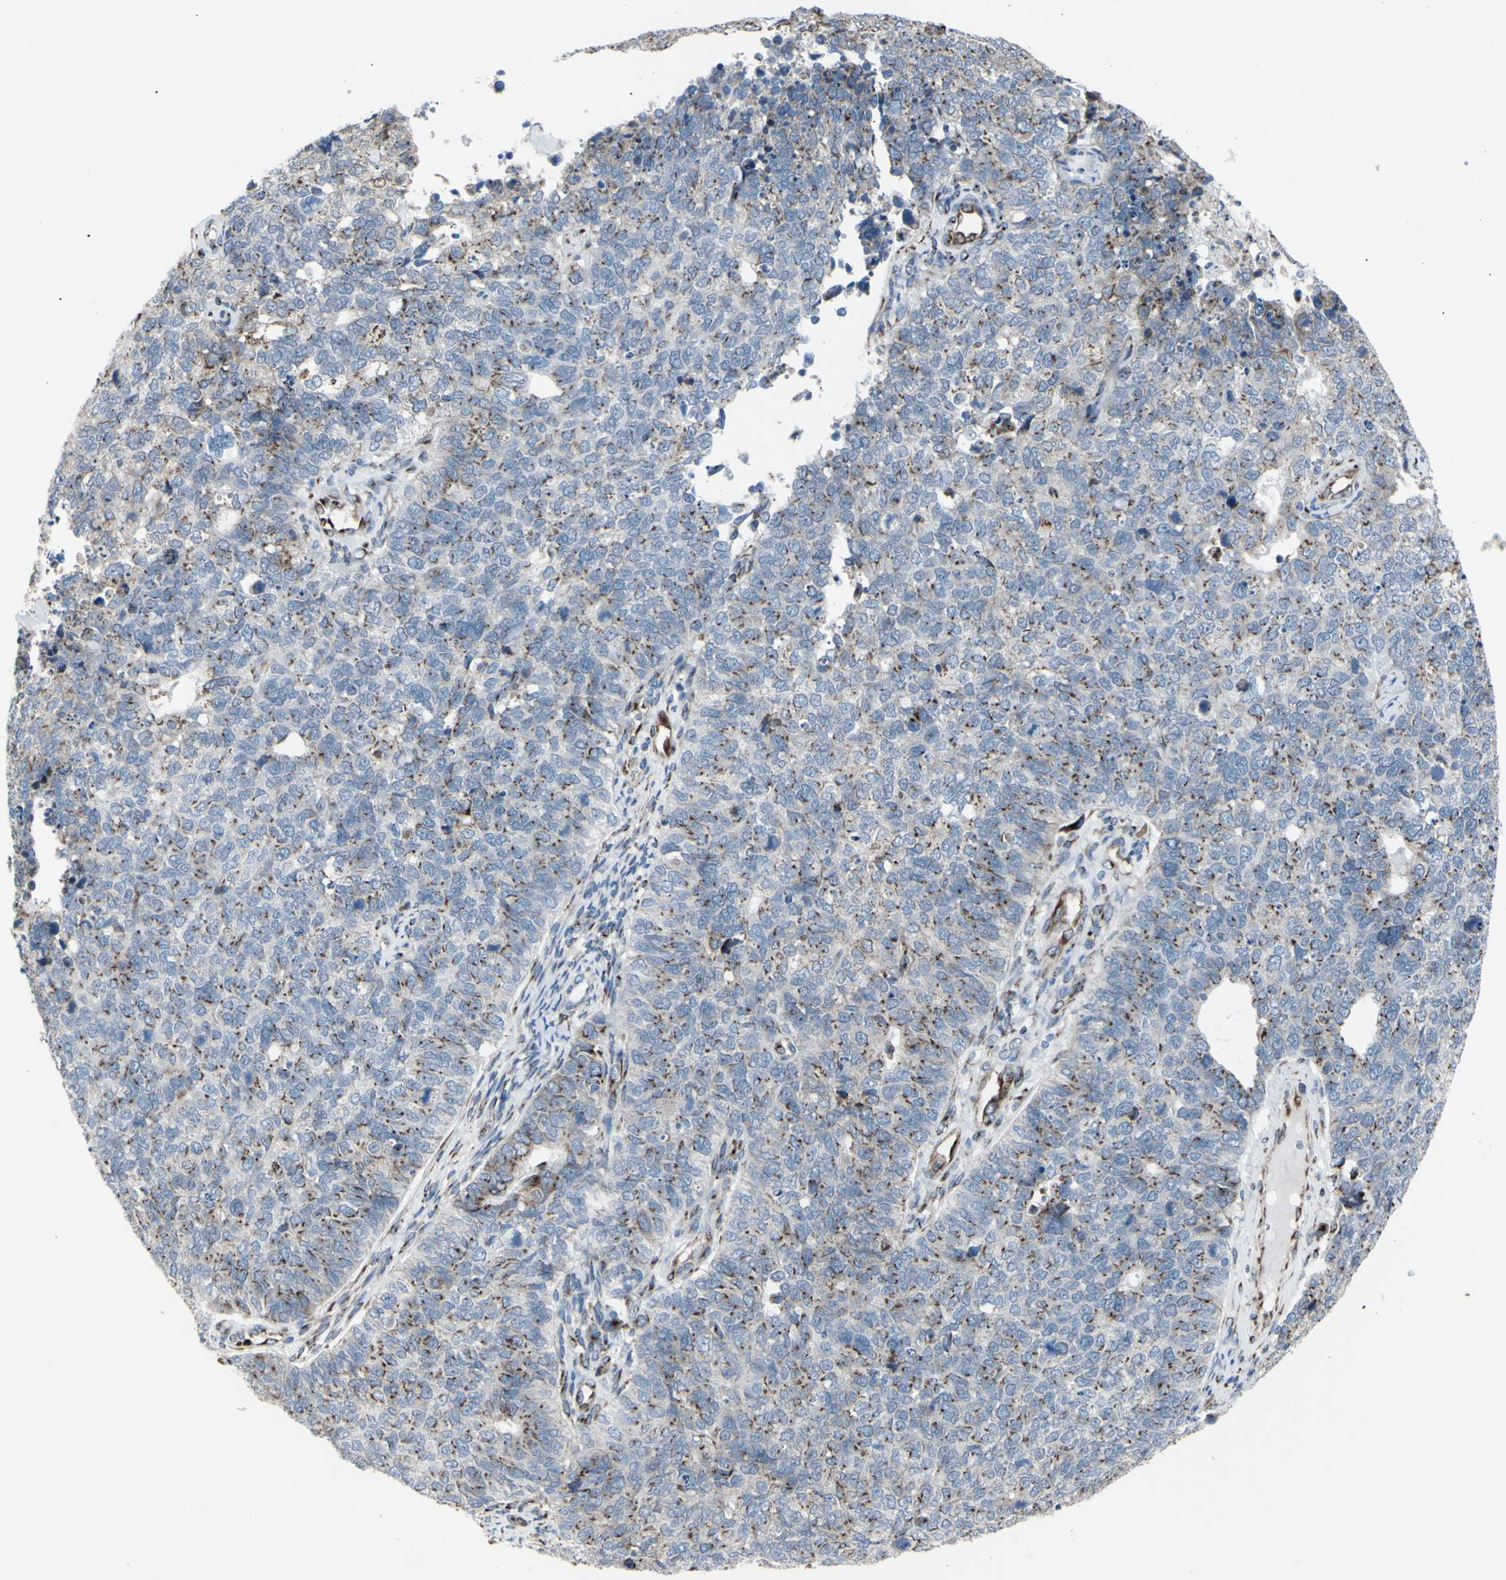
{"staining": {"intensity": "strong", "quantity": "25%-75%", "location": "cytoplasmic/membranous"}, "tissue": "cervical cancer", "cell_type": "Tumor cells", "image_type": "cancer", "snomed": [{"axis": "morphology", "description": "Squamous cell carcinoma, NOS"}, {"axis": "topography", "description": "Cervix"}], "caption": "The immunohistochemical stain labels strong cytoplasmic/membranous staining in tumor cells of cervical cancer (squamous cell carcinoma) tissue.", "gene": "GLG1", "patient": {"sex": "female", "age": 63}}